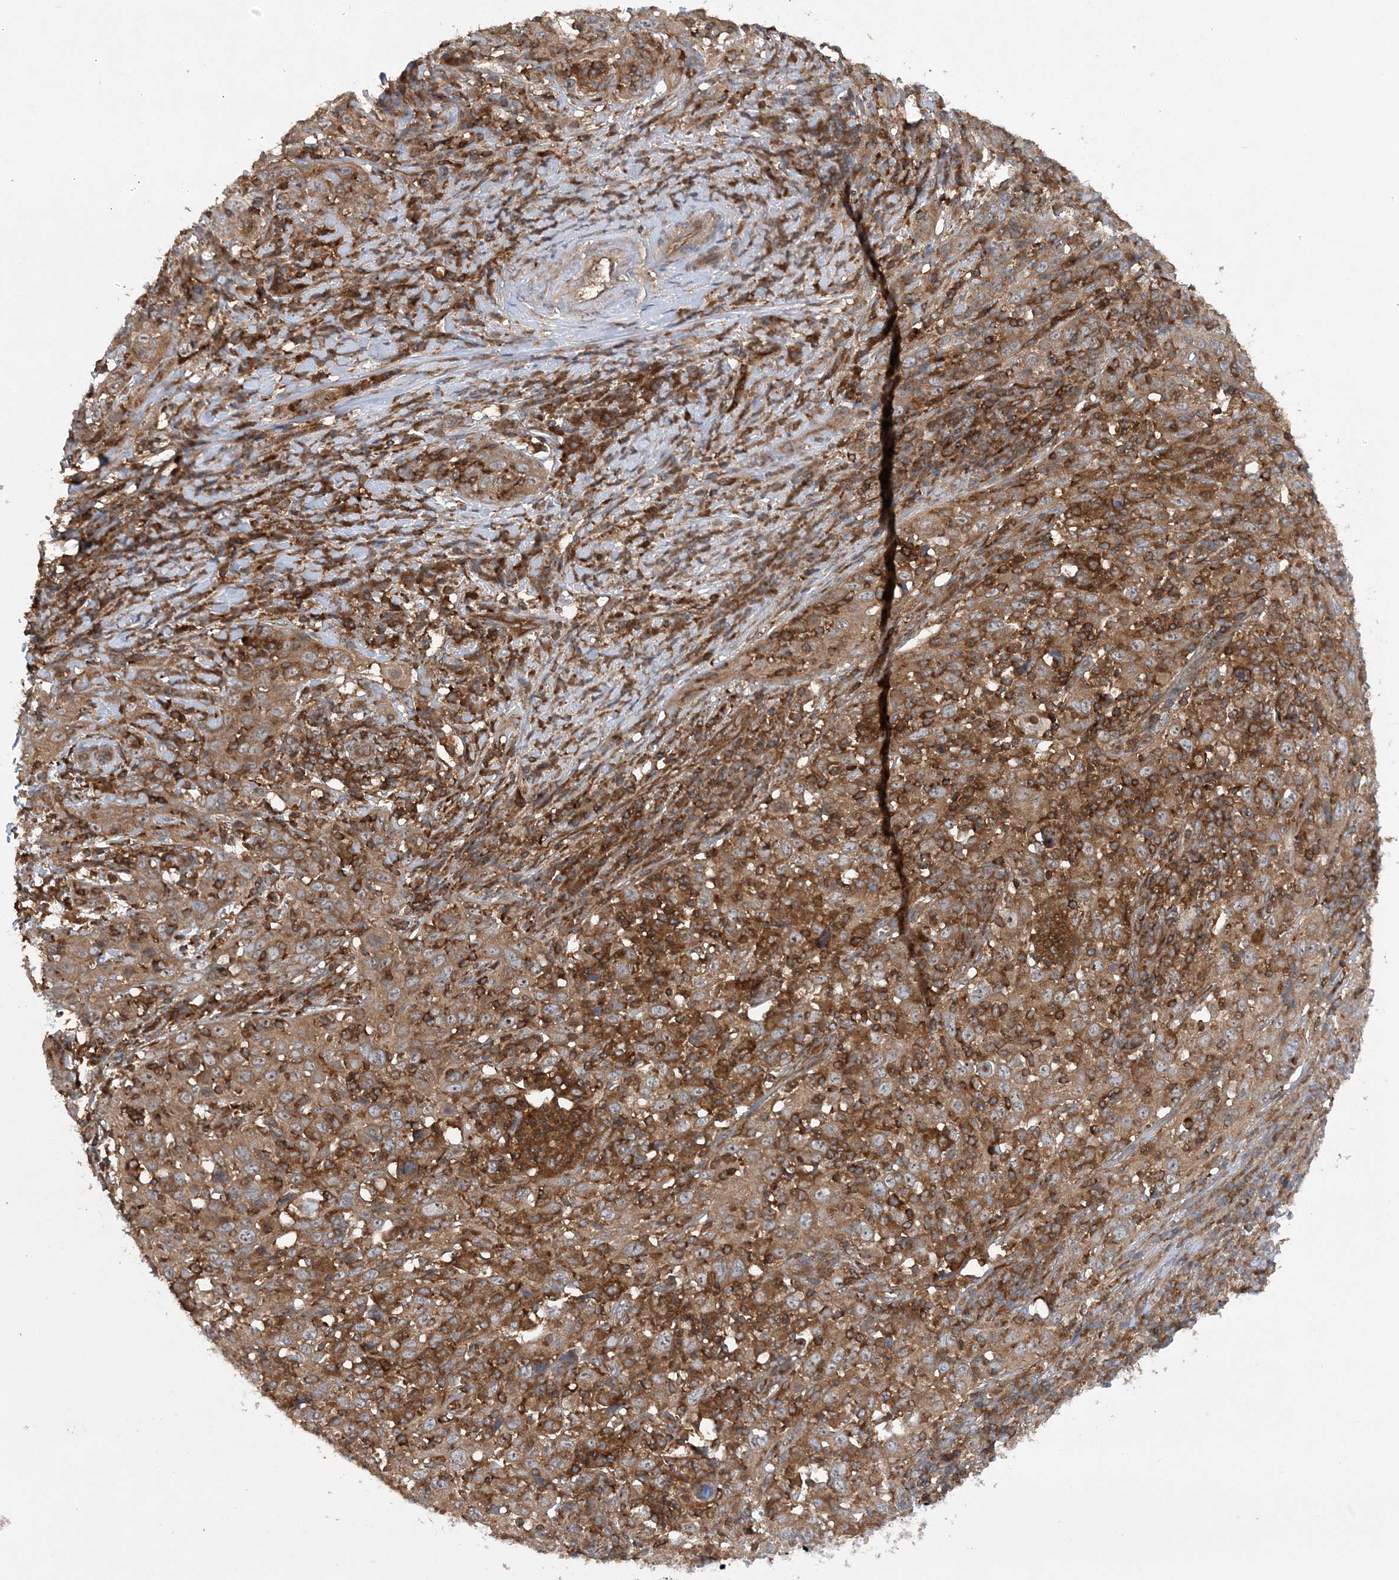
{"staining": {"intensity": "moderate", "quantity": ">75%", "location": "cytoplasmic/membranous"}, "tissue": "cervical cancer", "cell_type": "Tumor cells", "image_type": "cancer", "snomed": [{"axis": "morphology", "description": "Squamous cell carcinoma, NOS"}, {"axis": "topography", "description": "Cervix"}], "caption": "Cervical cancer stained with immunohistochemistry (IHC) demonstrates moderate cytoplasmic/membranous expression in approximately >75% of tumor cells. (Brightfield microscopy of DAB IHC at high magnification).", "gene": "ACAP2", "patient": {"sex": "female", "age": 46}}